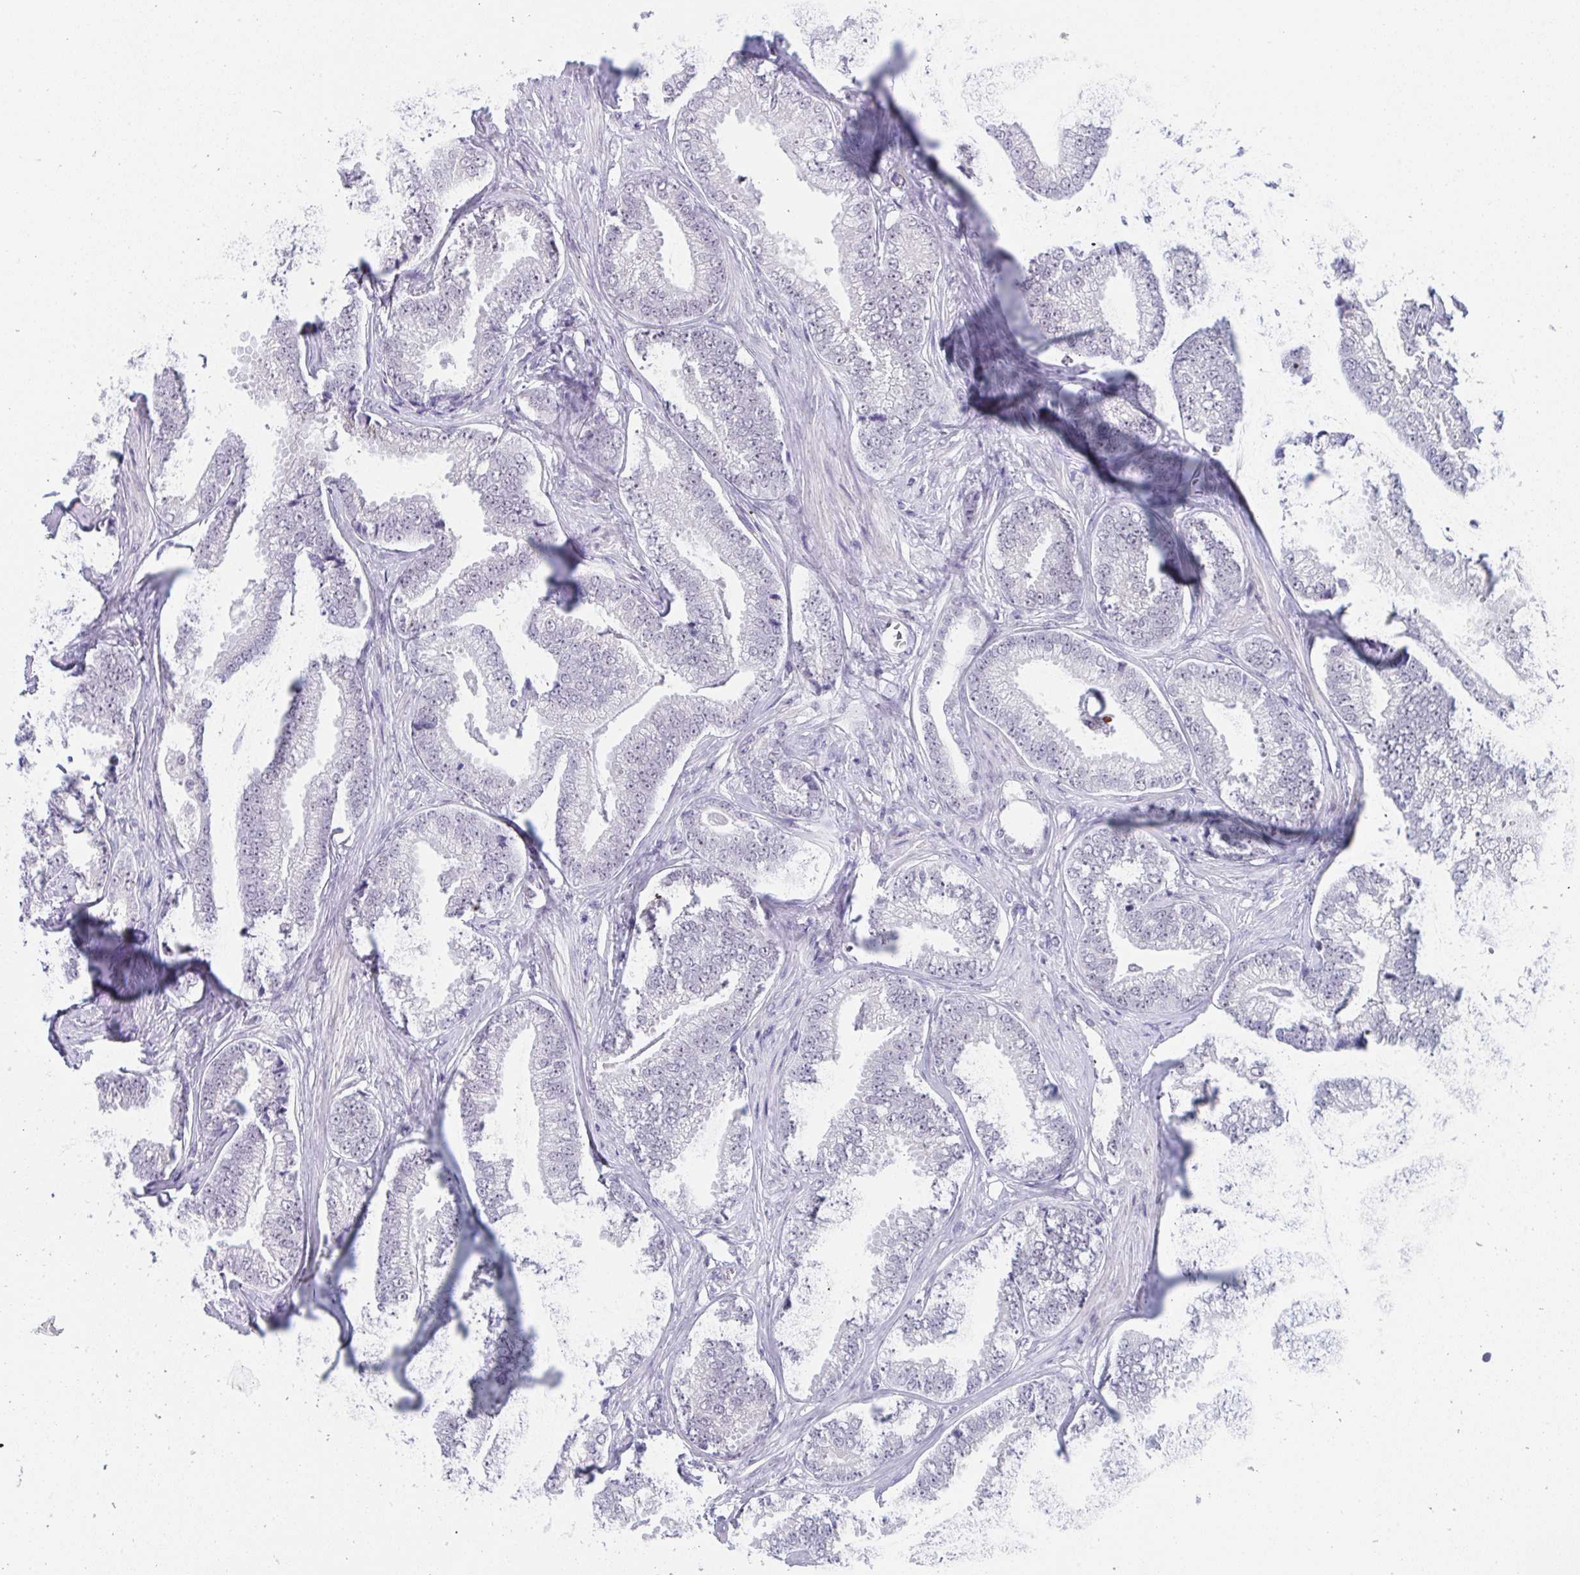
{"staining": {"intensity": "negative", "quantity": "none", "location": "none"}, "tissue": "prostate cancer", "cell_type": "Tumor cells", "image_type": "cancer", "snomed": [{"axis": "morphology", "description": "Adenocarcinoma, Low grade"}, {"axis": "topography", "description": "Prostate"}], "caption": "The photomicrograph shows no staining of tumor cells in prostate cancer (low-grade adenocarcinoma).", "gene": "CDK13", "patient": {"sex": "male", "age": 63}}